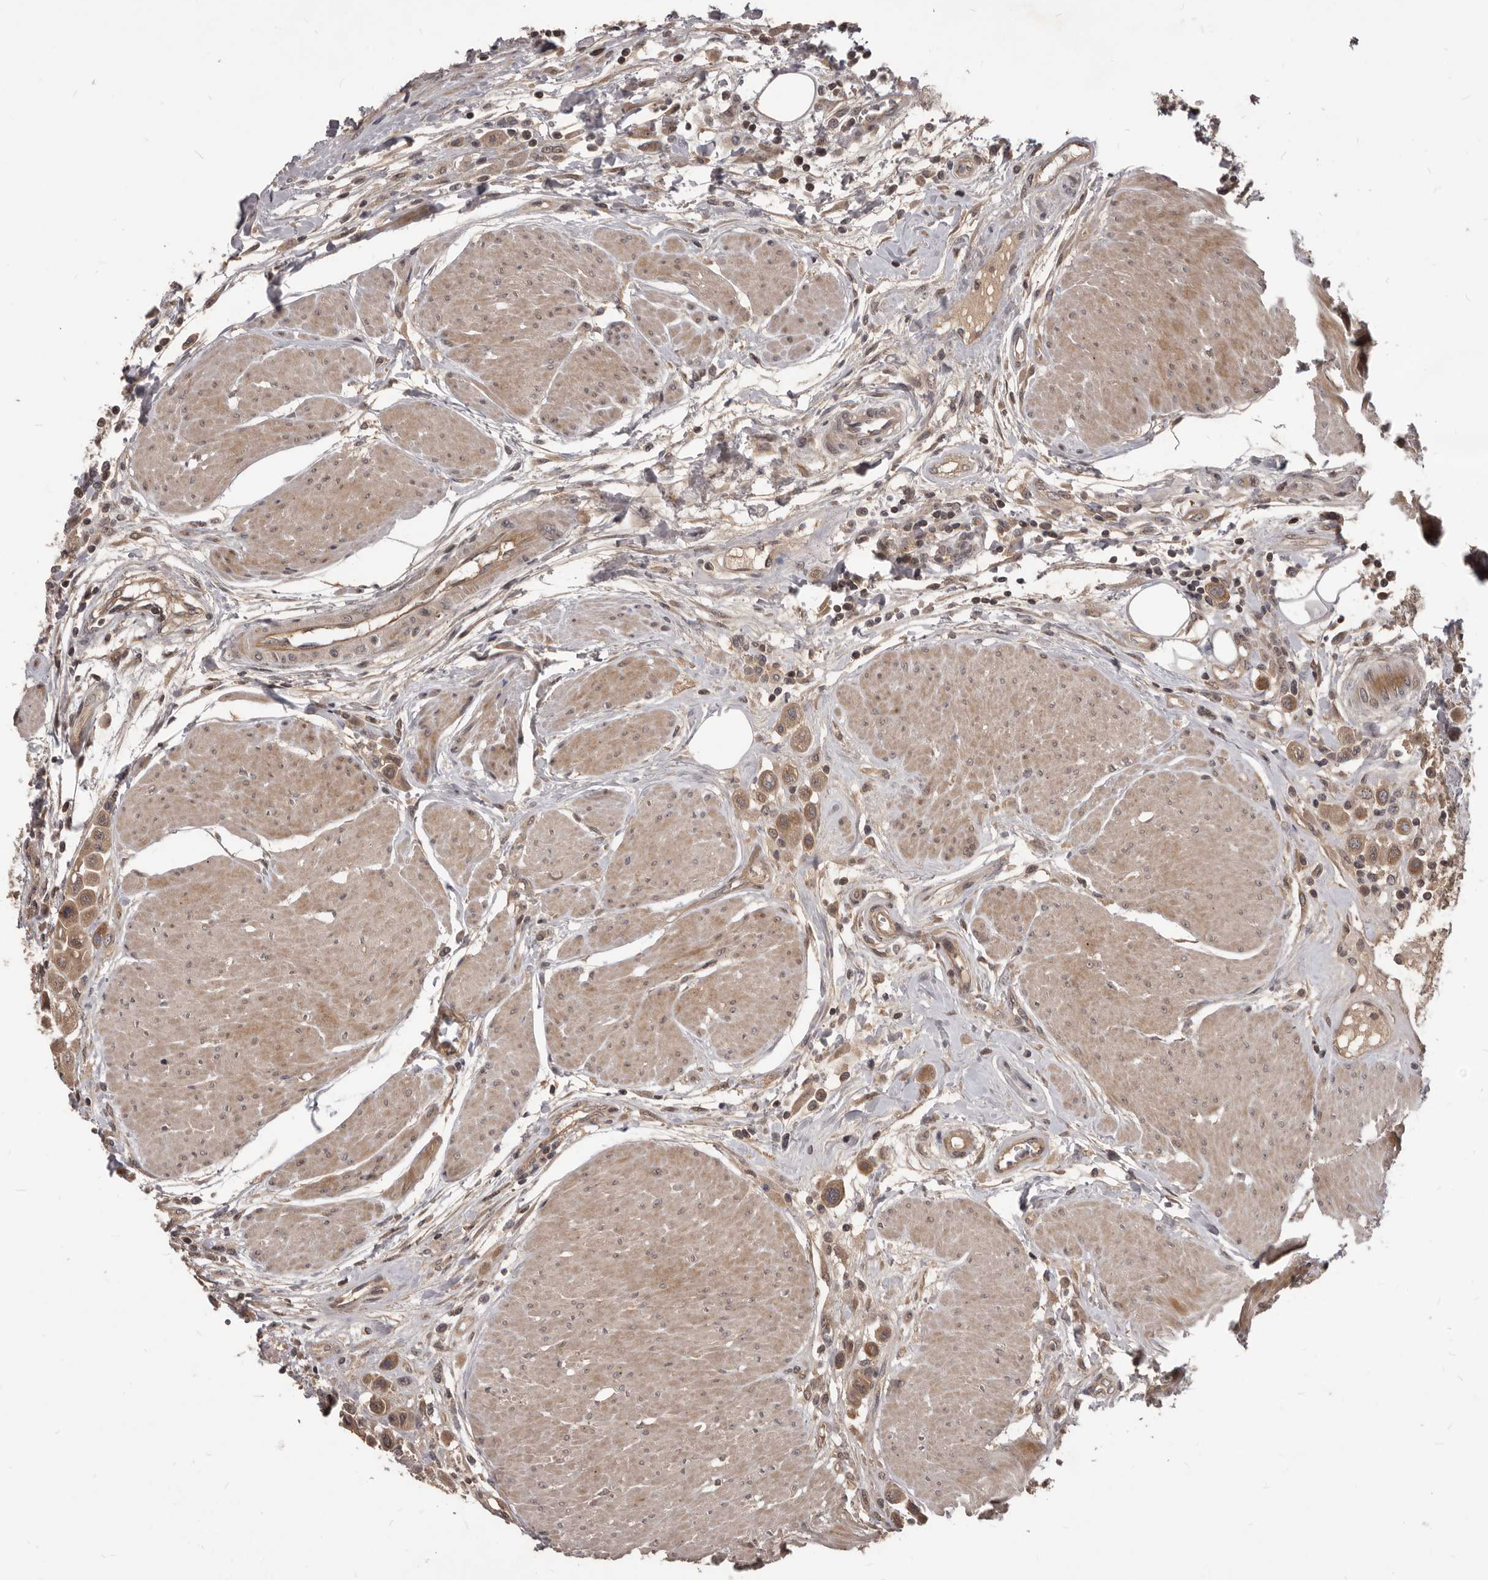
{"staining": {"intensity": "moderate", "quantity": ">75%", "location": "cytoplasmic/membranous,nuclear"}, "tissue": "urothelial cancer", "cell_type": "Tumor cells", "image_type": "cancer", "snomed": [{"axis": "morphology", "description": "Urothelial carcinoma, High grade"}, {"axis": "topography", "description": "Urinary bladder"}], "caption": "Urothelial carcinoma (high-grade) stained with a protein marker reveals moderate staining in tumor cells.", "gene": "GABPB2", "patient": {"sex": "male", "age": 50}}